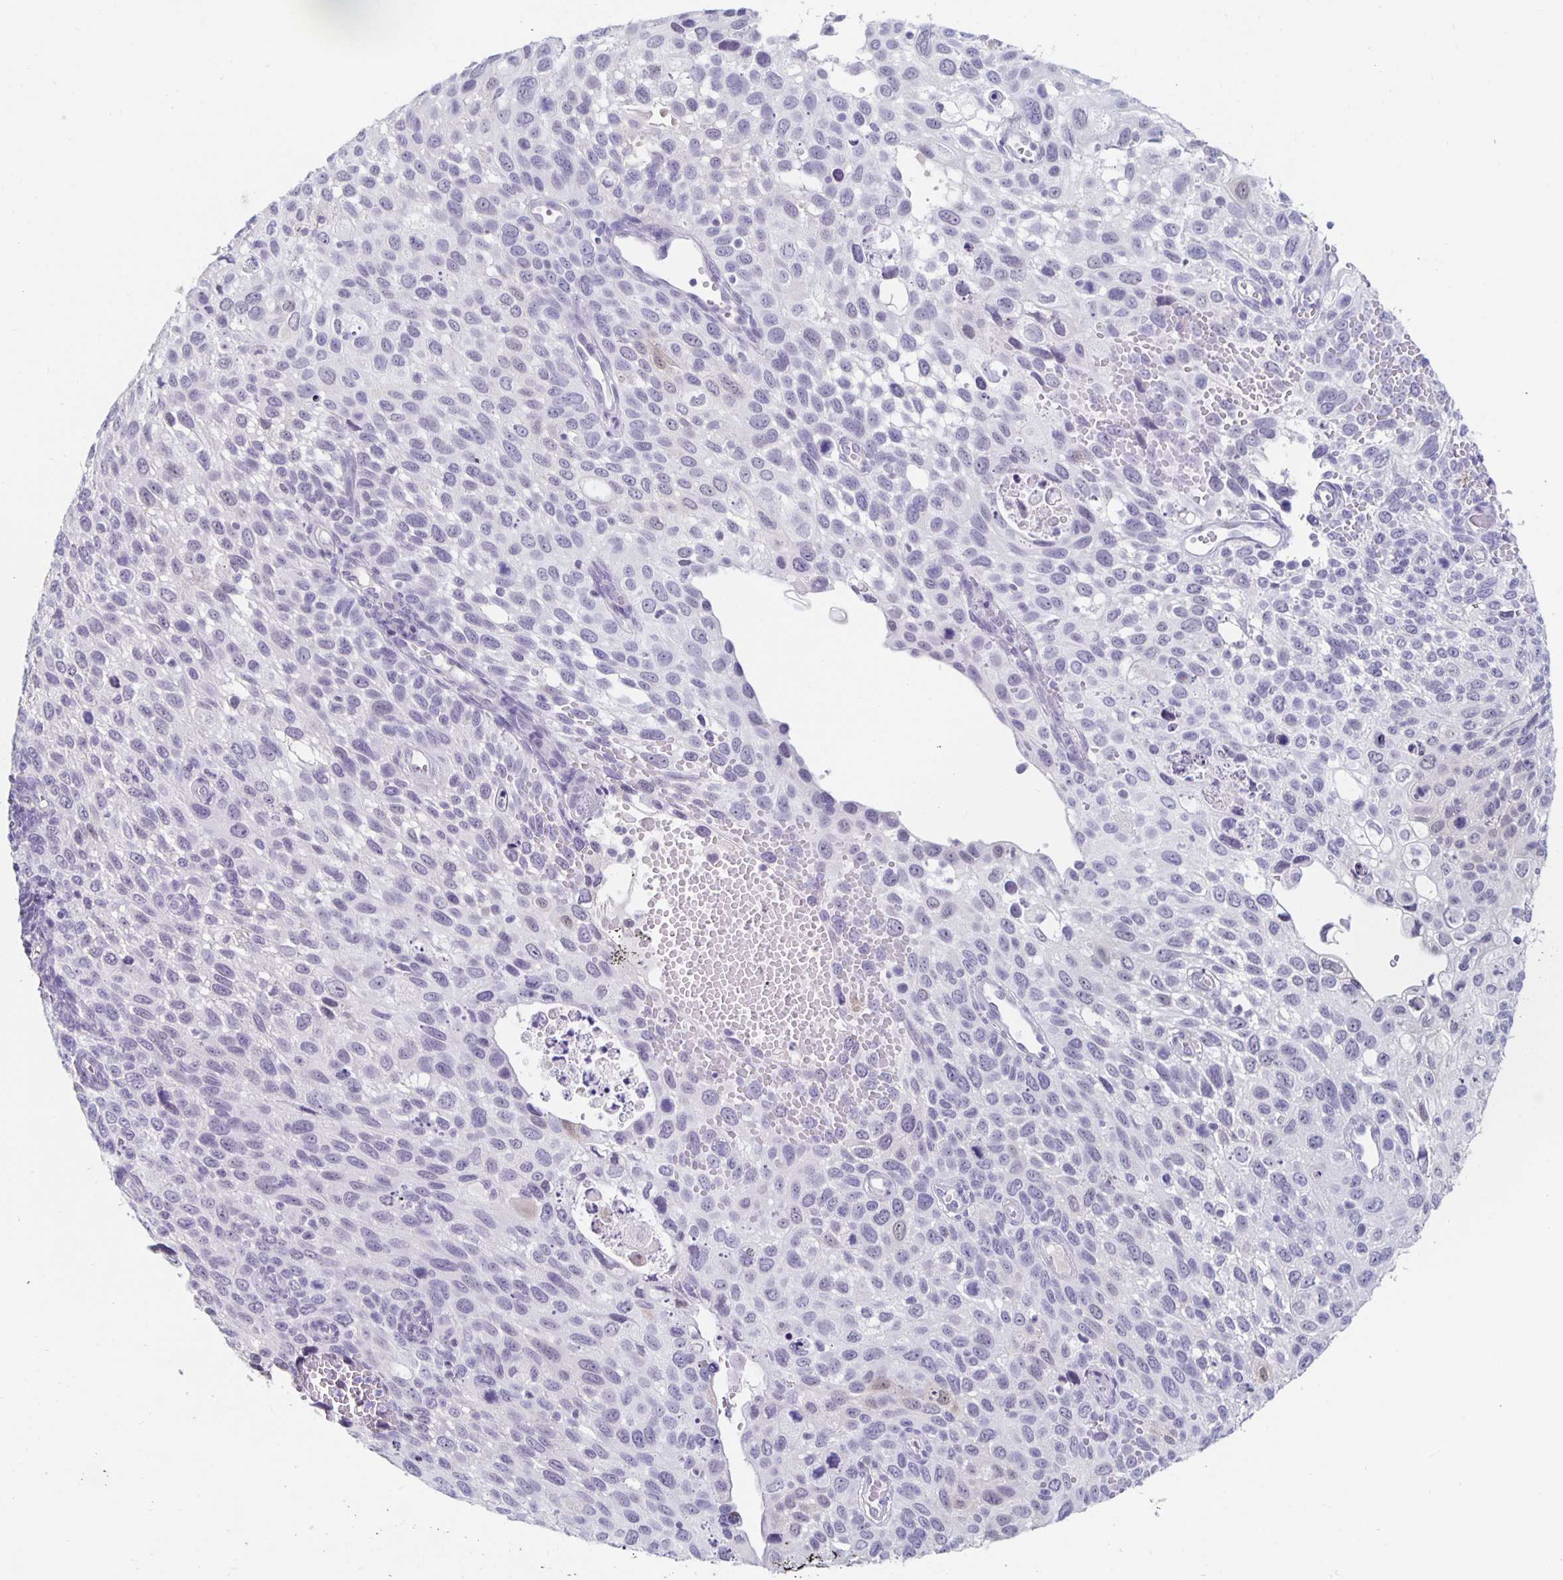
{"staining": {"intensity": "negative", "quantity": "none", "location": "none"}, "tissue": "cervical cancer", "cell_type": "Tumor cells", "image_type": "cancer", "snomed": [{"axis": "morphology", "description": "Squamous cell carcinoma, NOS"}, {"axis": "topography", "description": "Cervix"}], "caption": "This is a histopathology image of IHC staining of cervical cancer, which shows no expression in tumor cells.", "gene": "KCNQ2", "patient": {"sex": "female", "age": 70}}